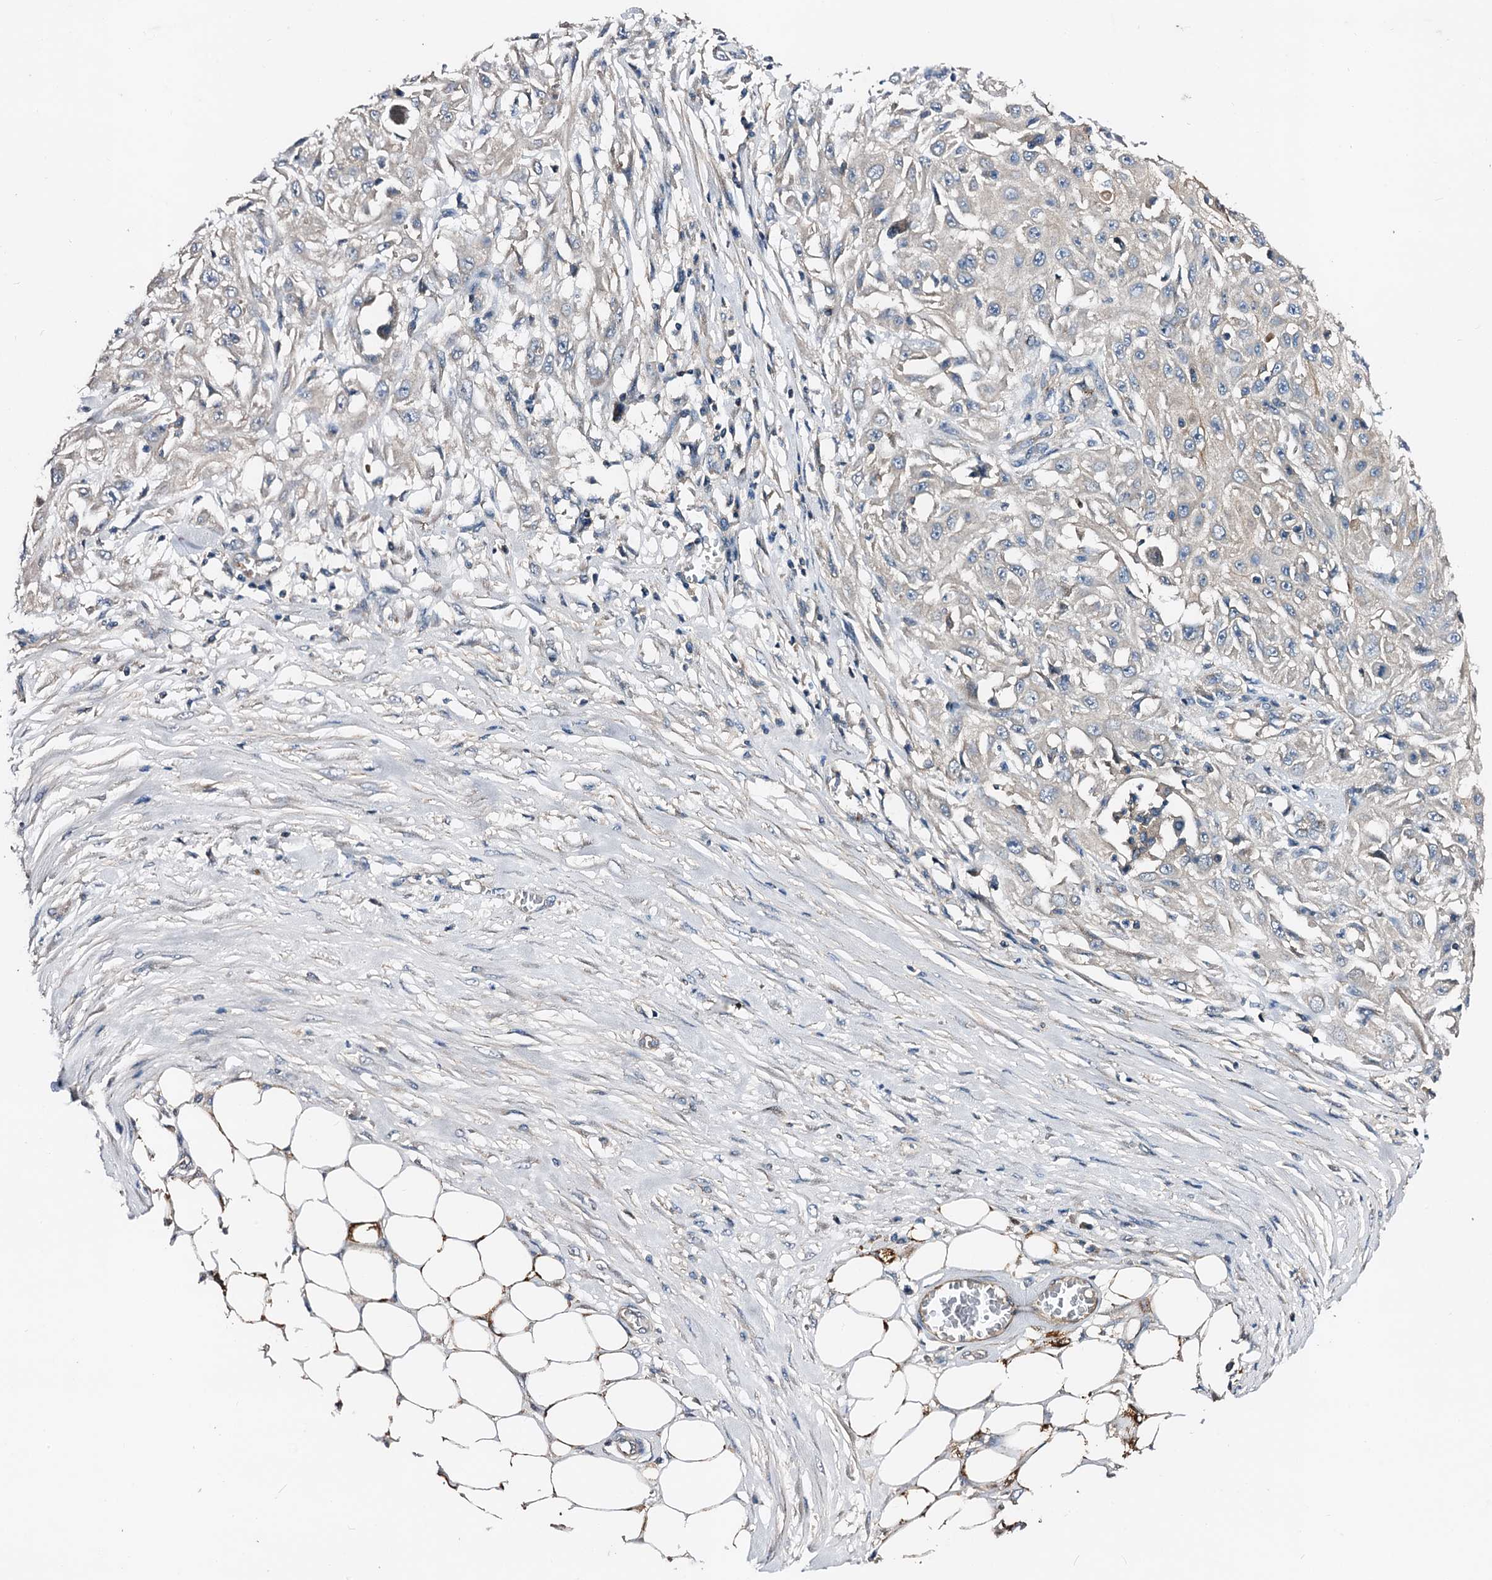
{"staining": {"intensity": "negative", "quantity": "none", "location": "none"}, "tissue": "skin cancer", "cell_type": "Tumor cells", "image_type": "cancer", "snomed": [{"axis": "morphology", "description": "Squamous cell carcinoma, NOS"}, {"axis": "morphology", "description": "Squamous cell carcinoma, metastatic, NOS"}, {"axis": "topography", "description": "Skin"}, {"axis": "topography", "description": "Lymph node"}], "caption": "The immunohistochemistry micrograph has no significant expression in tumor cells of skin cancer tissue.", "gene": "FIBIN", "patient": {"sex": "male", "age": 75}}